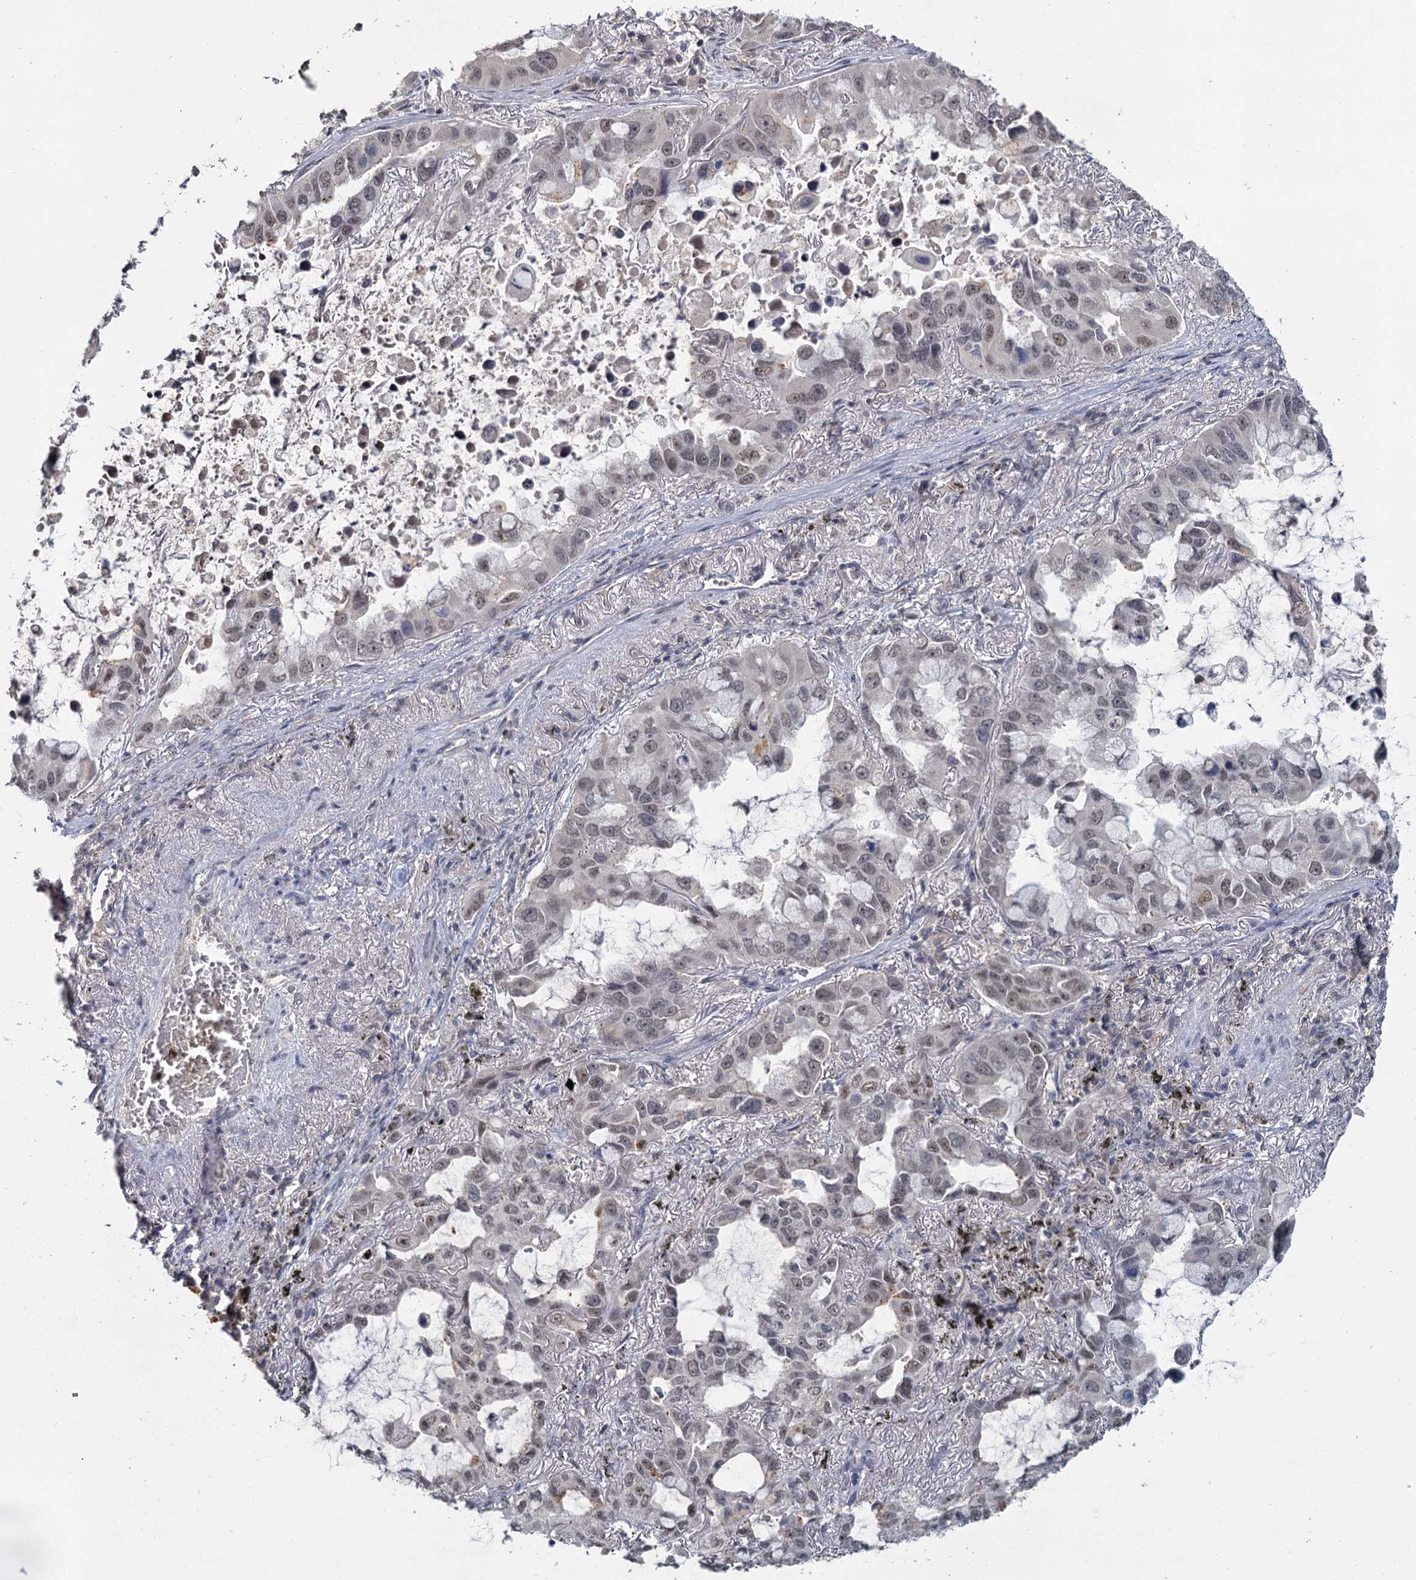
{"staining": {"intensity": "weak", "quantity": "<25%", "location": "nuclear"}, "tissue": "lung cancer", "cell_type": "Tumor cells", "image_type": "cancer", "snomed": [{"axis": "morphology", "description": "Adenocarcinoma, NOS"}, {"axis": "topography", "description": "Lung"}], "caption": "Immunohistochemical staining of human lung adenocarcinoma displays no significant expression in tumor cells.", "gene": "MUCL1", "patient": {"sex": "male", "age": 64}}